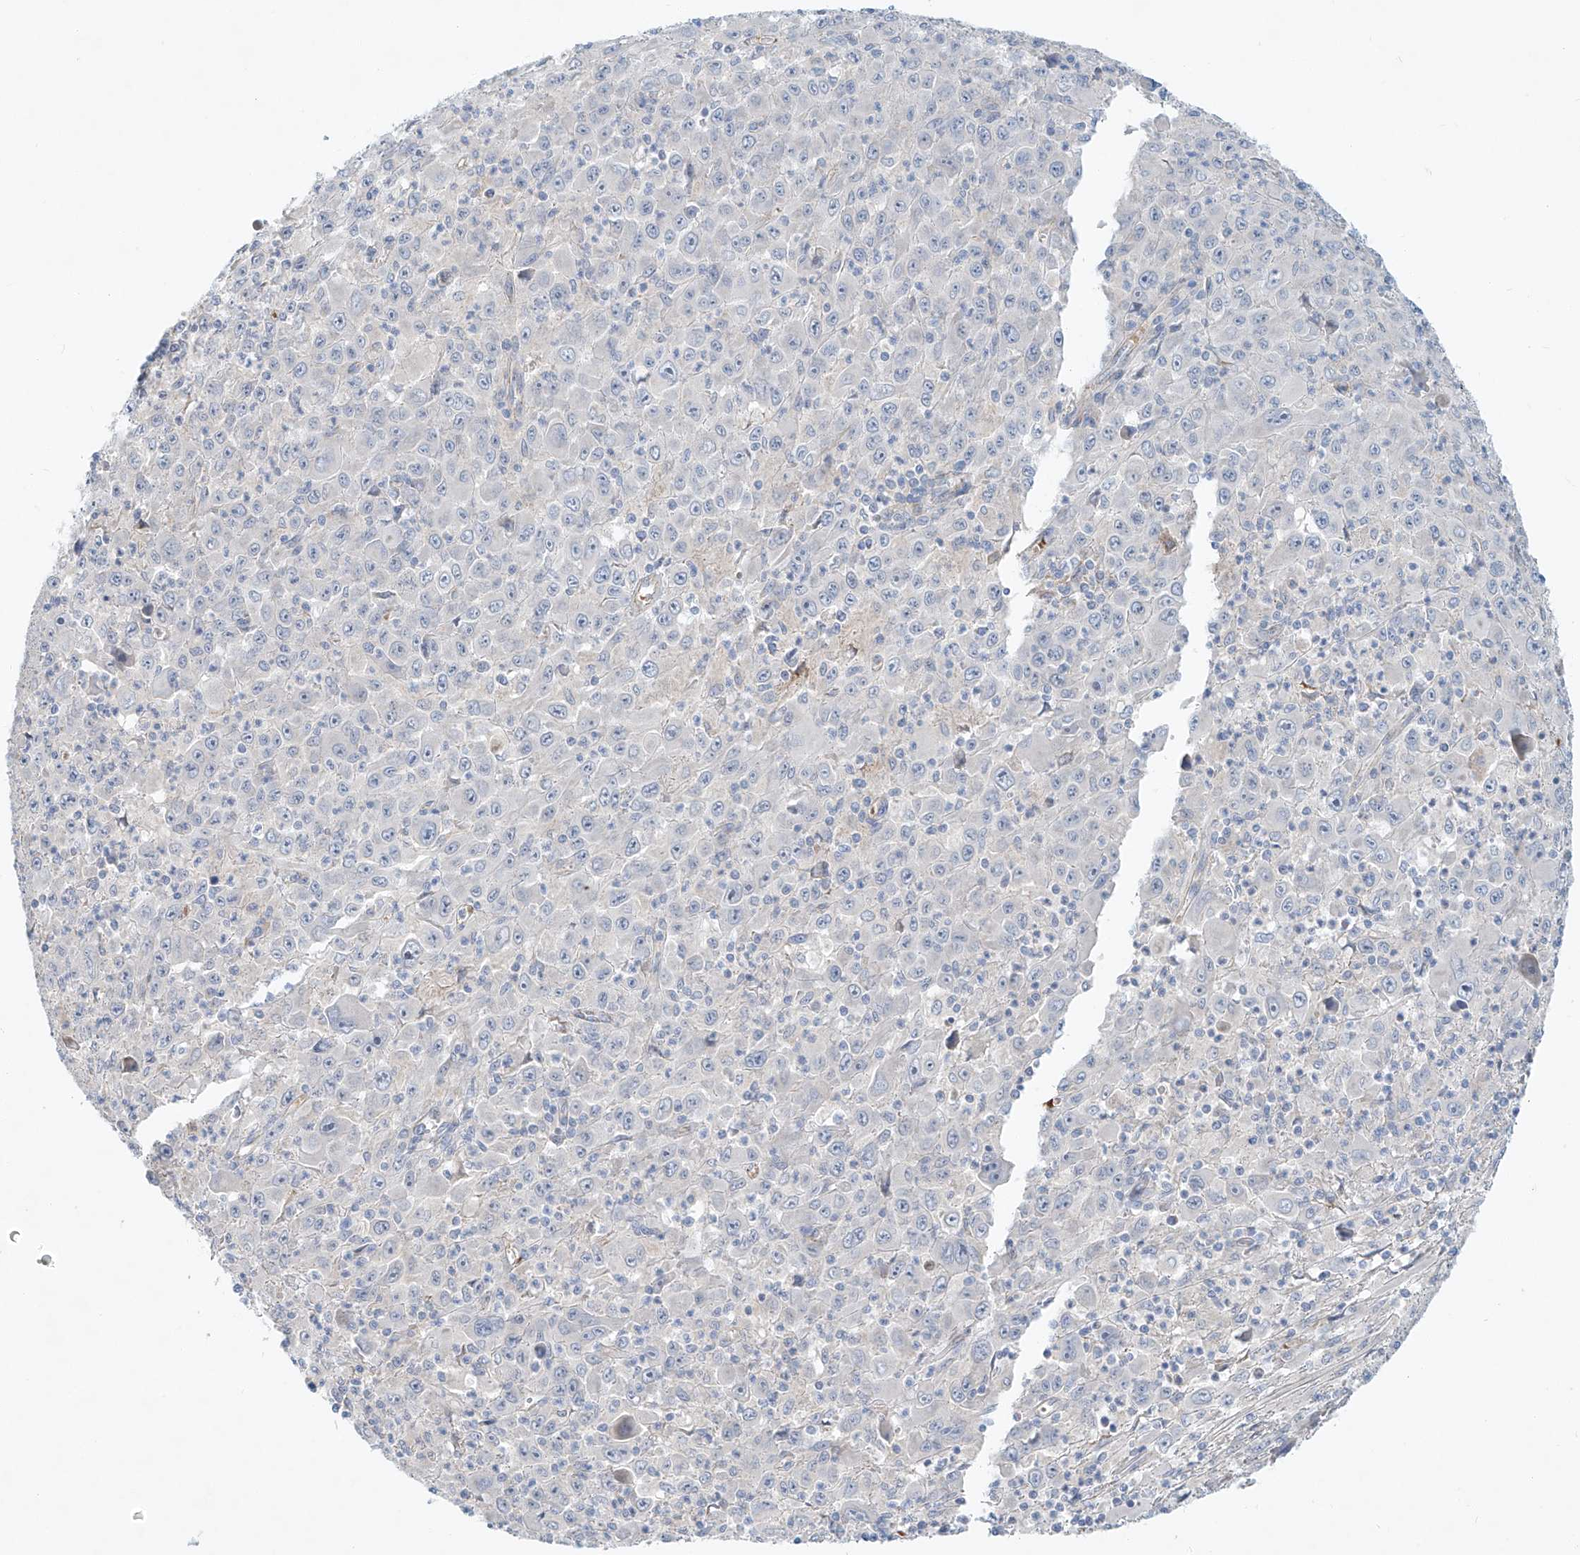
{"staining": {"intensity": "negative", "quantity": "none", "location": "none"}, "tissue": "melanoma", "cell_type": "Tumor cells", "image_type": "cancer", "snomed": [{"axis": "morphology", "description": "Malignant melanoma, Metastatic site"}, {"axis": "topography", "description": "Skin"}], "caption": "A high-resolution histopathology image shows immunohistochemistry staining of malignant melanoma (metastatic site), which exhibits no significant positivity in tumor cells.", "gene": "SYTL3", "patient": {"sex": "female", "age": 56}}